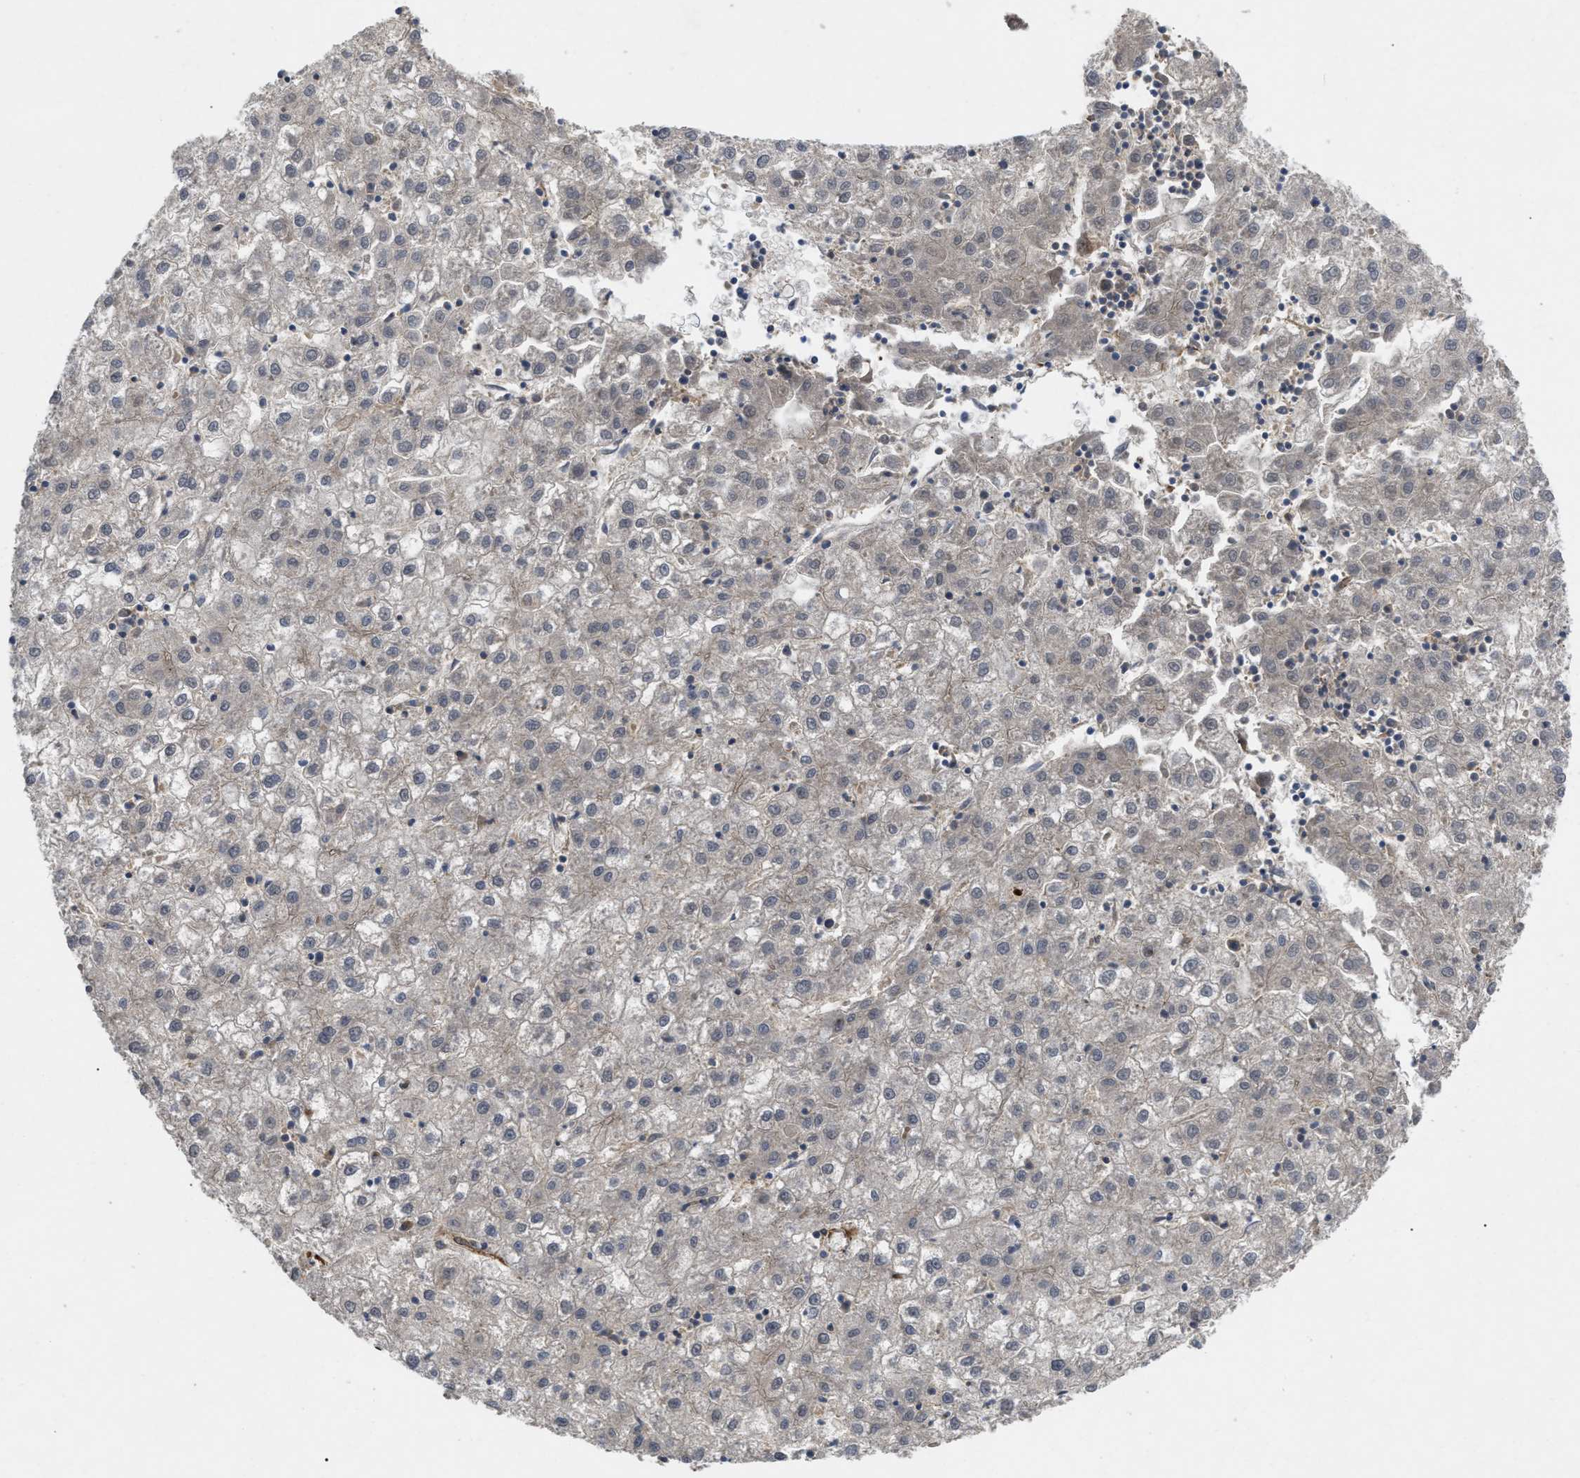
{"staining": {"intensity": "negative", "quantity": "none", "location": "none"}, "tissue": "liver cancer", "cell_type": "Tumor cells", "image_type": "cancer", "snomed": [{"axis": "morphology", "description": "Carcinoma, Hepatocellular, NOS"}, {"axis": "topography", "description": "Liver"}], "caption": "IHC photomicrograph of neoplastic tissue: human hepatocellular carcinoma (liver) stained with DAB (3,3'-diaminobenzidine) shows no significant protein staining in tumor cells.", "gene": "ST6GALNAC6", "patient": {"sex": "male", "age": 72}}